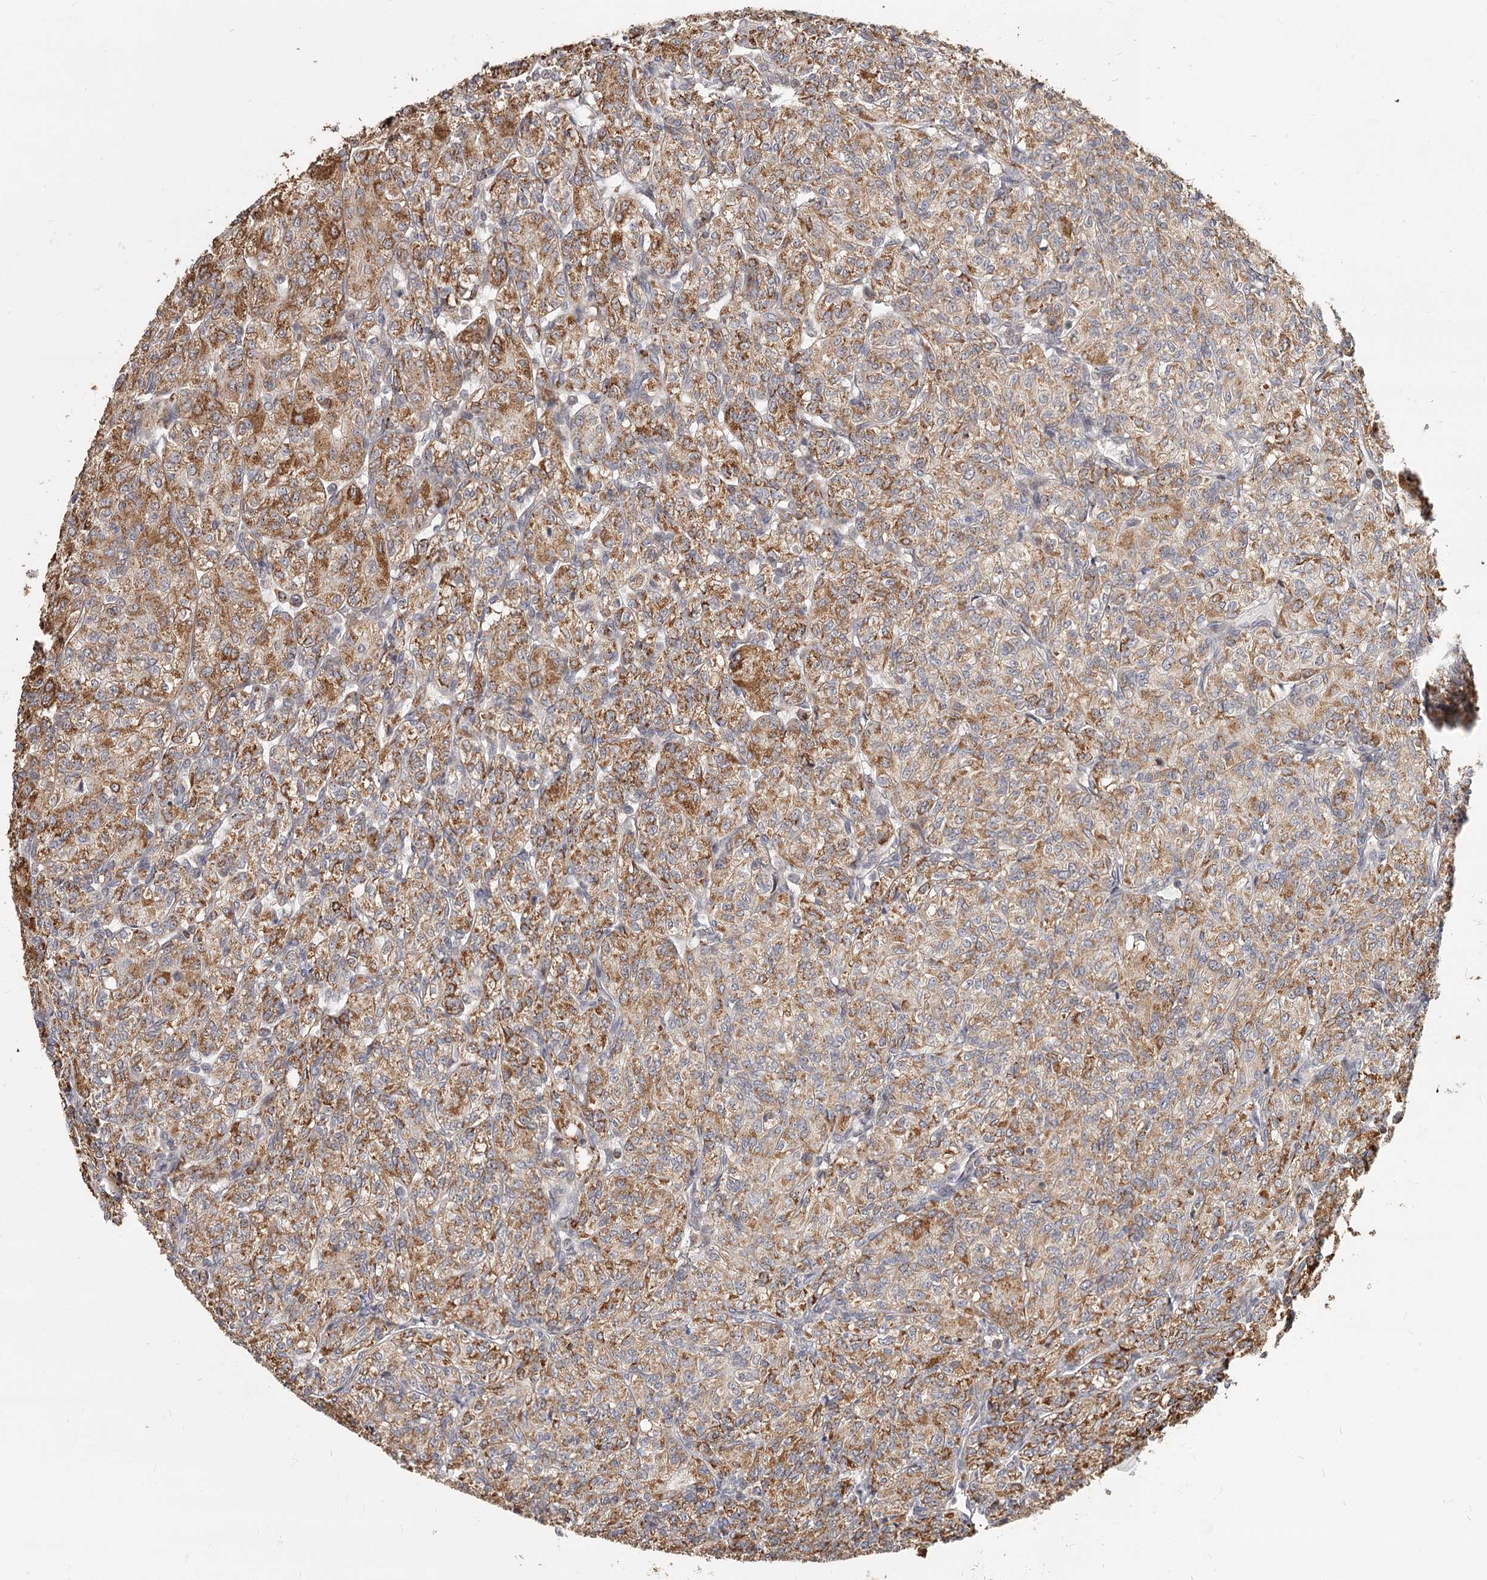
{"staining": {"intensity": "moderate", "quantity": ">75%", "location": "cytoplasmic/membranous"}, "tissue": "renal cancer", "cell_type": "Tumor cells", "image_type": "cancer", "snomed": [{"axis": "morphology", "description": "Adenocarcinoma, NOS"}, {"axis": "topography", "description": "Kidney"}], "caption": "Renal cancer stained for a protein (brown) displays moderate cytoplasmic/membranous positive positivity in about >75% of tumor cells.", "gene": "CDC123", "patient": {"sex": "male", "age": 77}}